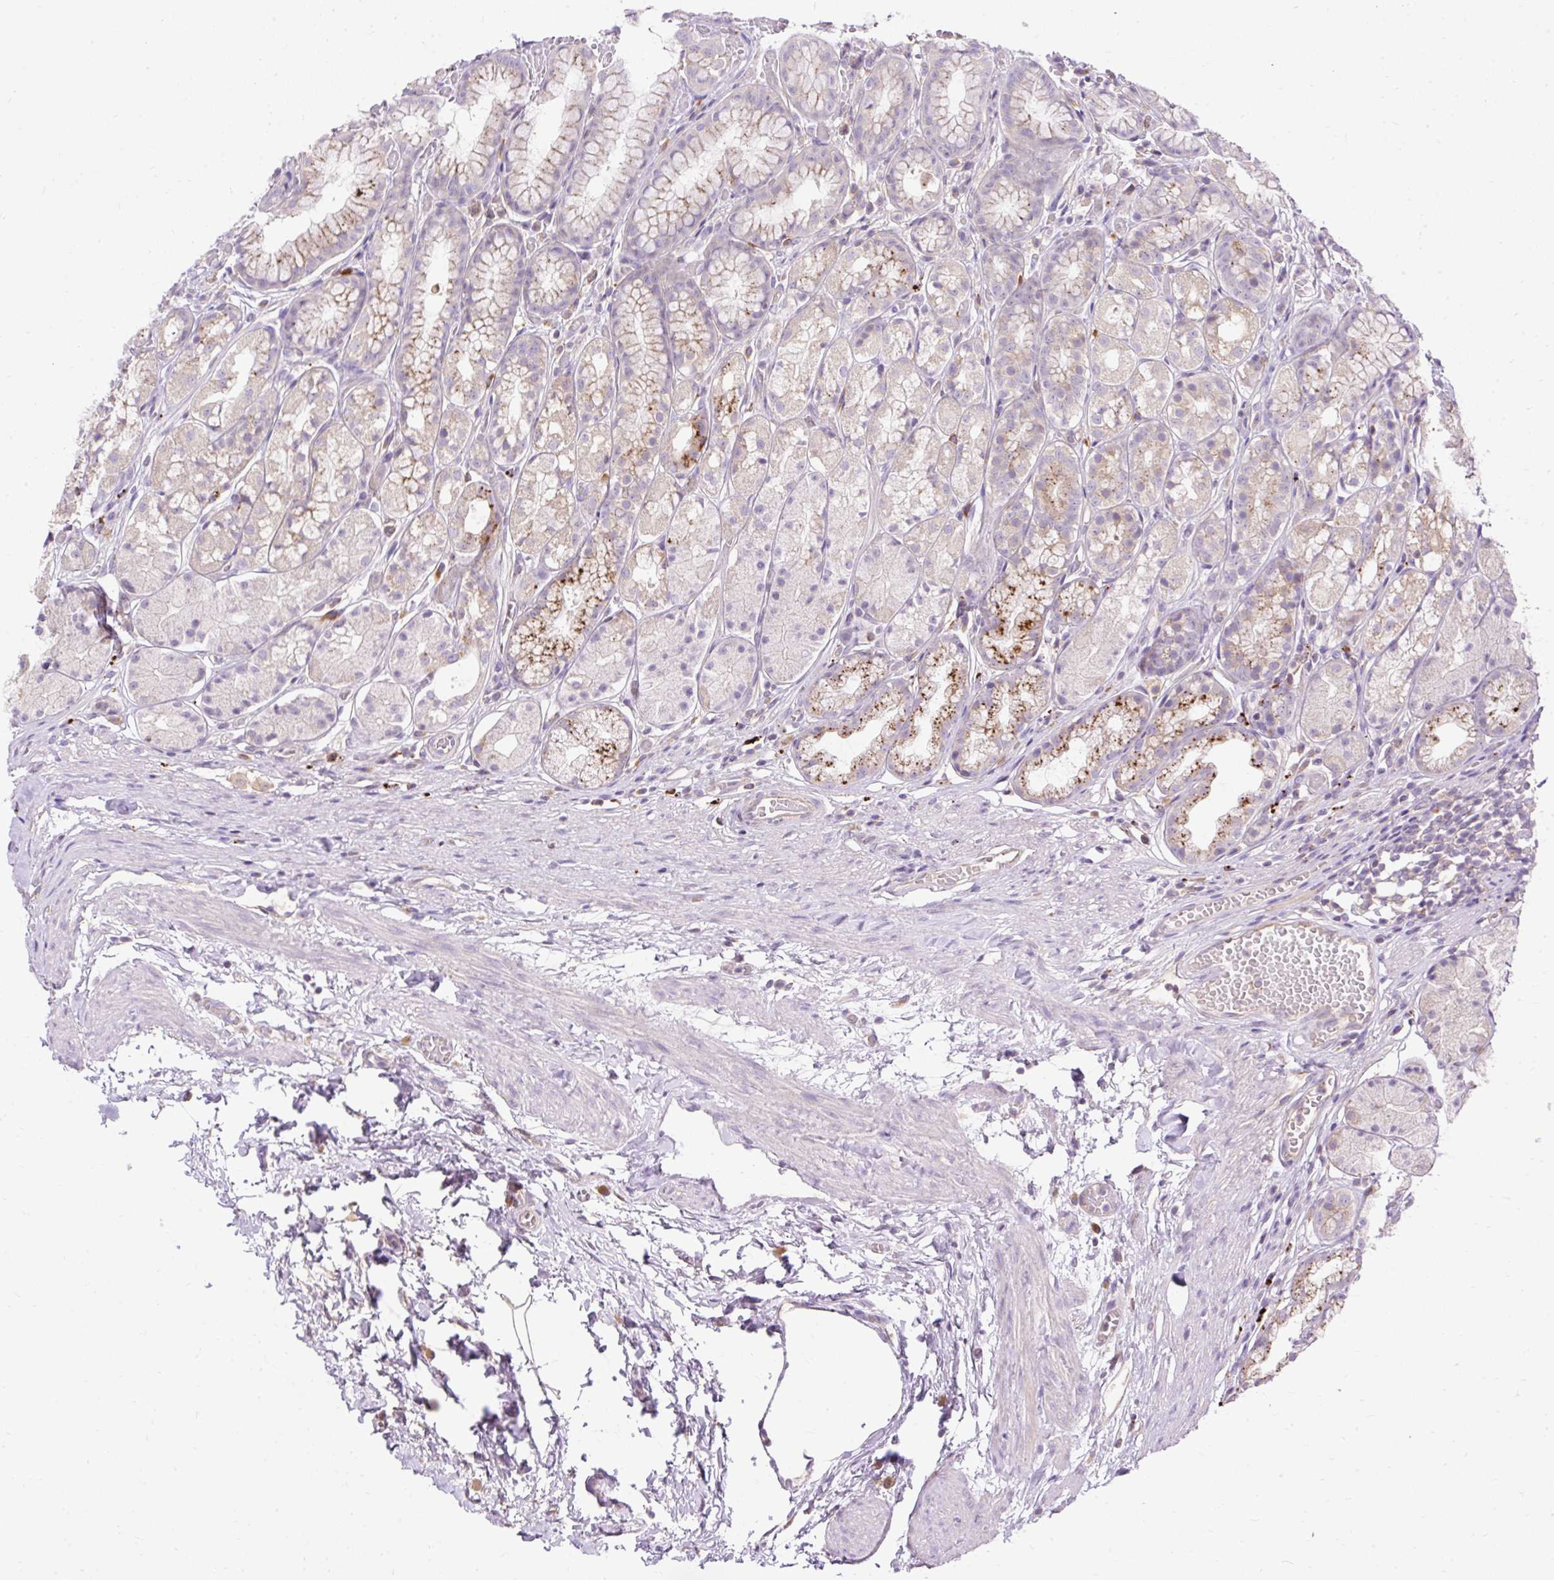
{"staining": {"intensity": "moderate", "quantity": "25%-75%", "location": "cytoplasmic/membranous"}, "tissue": "stomach", "cell_type": "Glandular cells", "image_type": "normal", "snomed": [{"axis": "morphology", "description": "Normal tissue, NOS"}, {"axis": "topography", "description": "Smooth muscle"}, {"axis": "topography", "description": "Stomach"}], "caption": "IHC histopathology image of unremarkable stomach: human stomach stained using IHC shows medium levels of moderate protein expression localized specifically in the cytoplasmic/membranous of glandular cells, appearing as a cytoplasmic/membranous brown color.", "gene": "HEXB", "patient": {"sex": "male", "age": 70}}